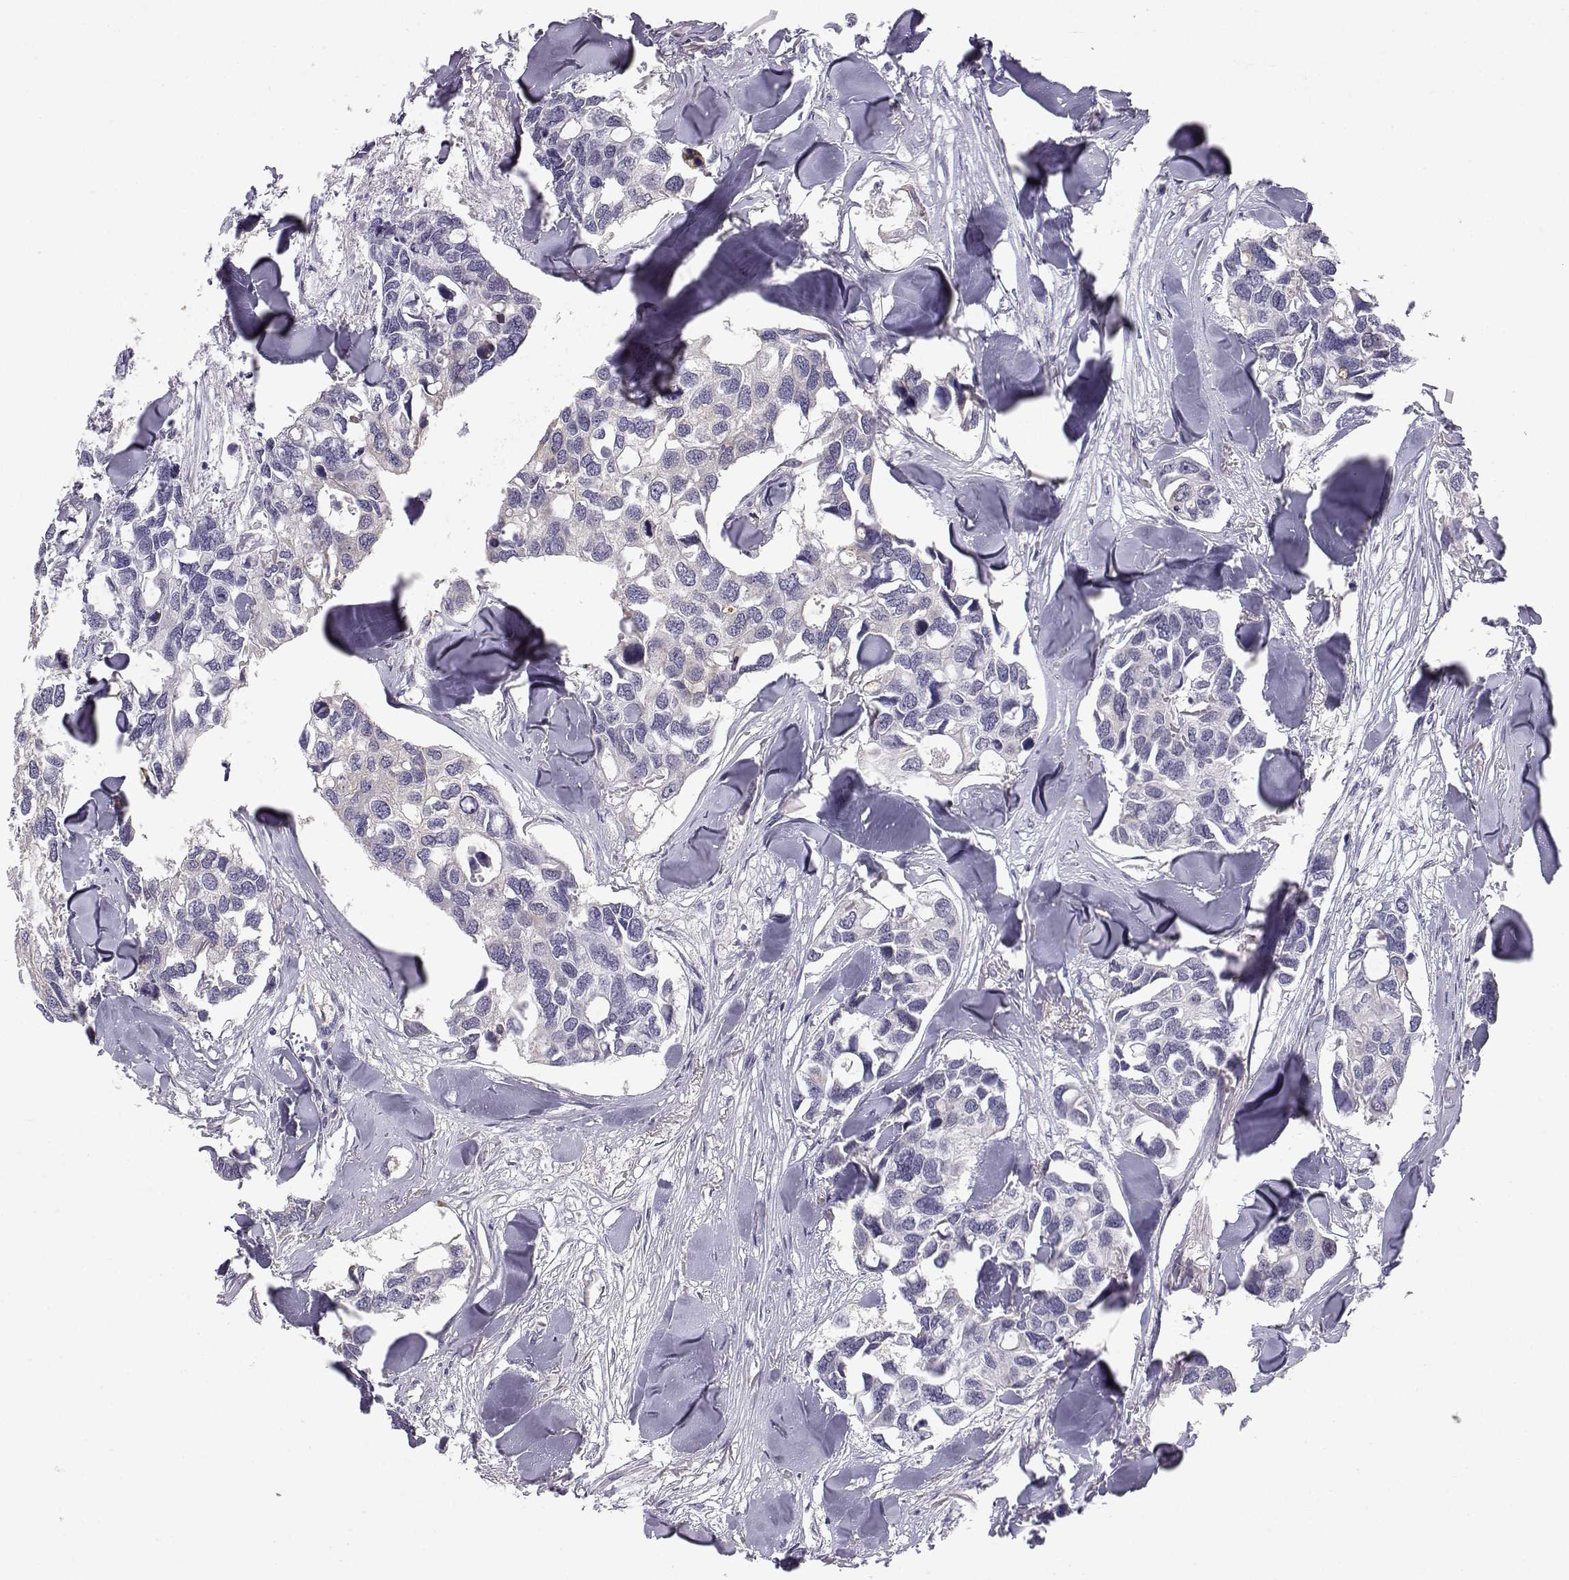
{"staining": {"intensity": "negative", "quantity": "none", "location": "none"}, "tissue": "breast cancer", "cell_type": "Tumor cells", "image_type": "cancer", "snomed": [{"axis": "morphology", "description": "Duct carcinoma"}, {"axis": "topography", "description": "Breast"}], "caption": "A high-resolution image shows IHC staining of breast cancer (infiltrating ductal carcinoma), which shows no significant expression in tumor cells. (DAB (3,3'-diaminobenzidine) immunohistochemistry (IHC), high magnification).", "gene": "KCNMB4", "patient": {"sex": "female", "age": 83}}